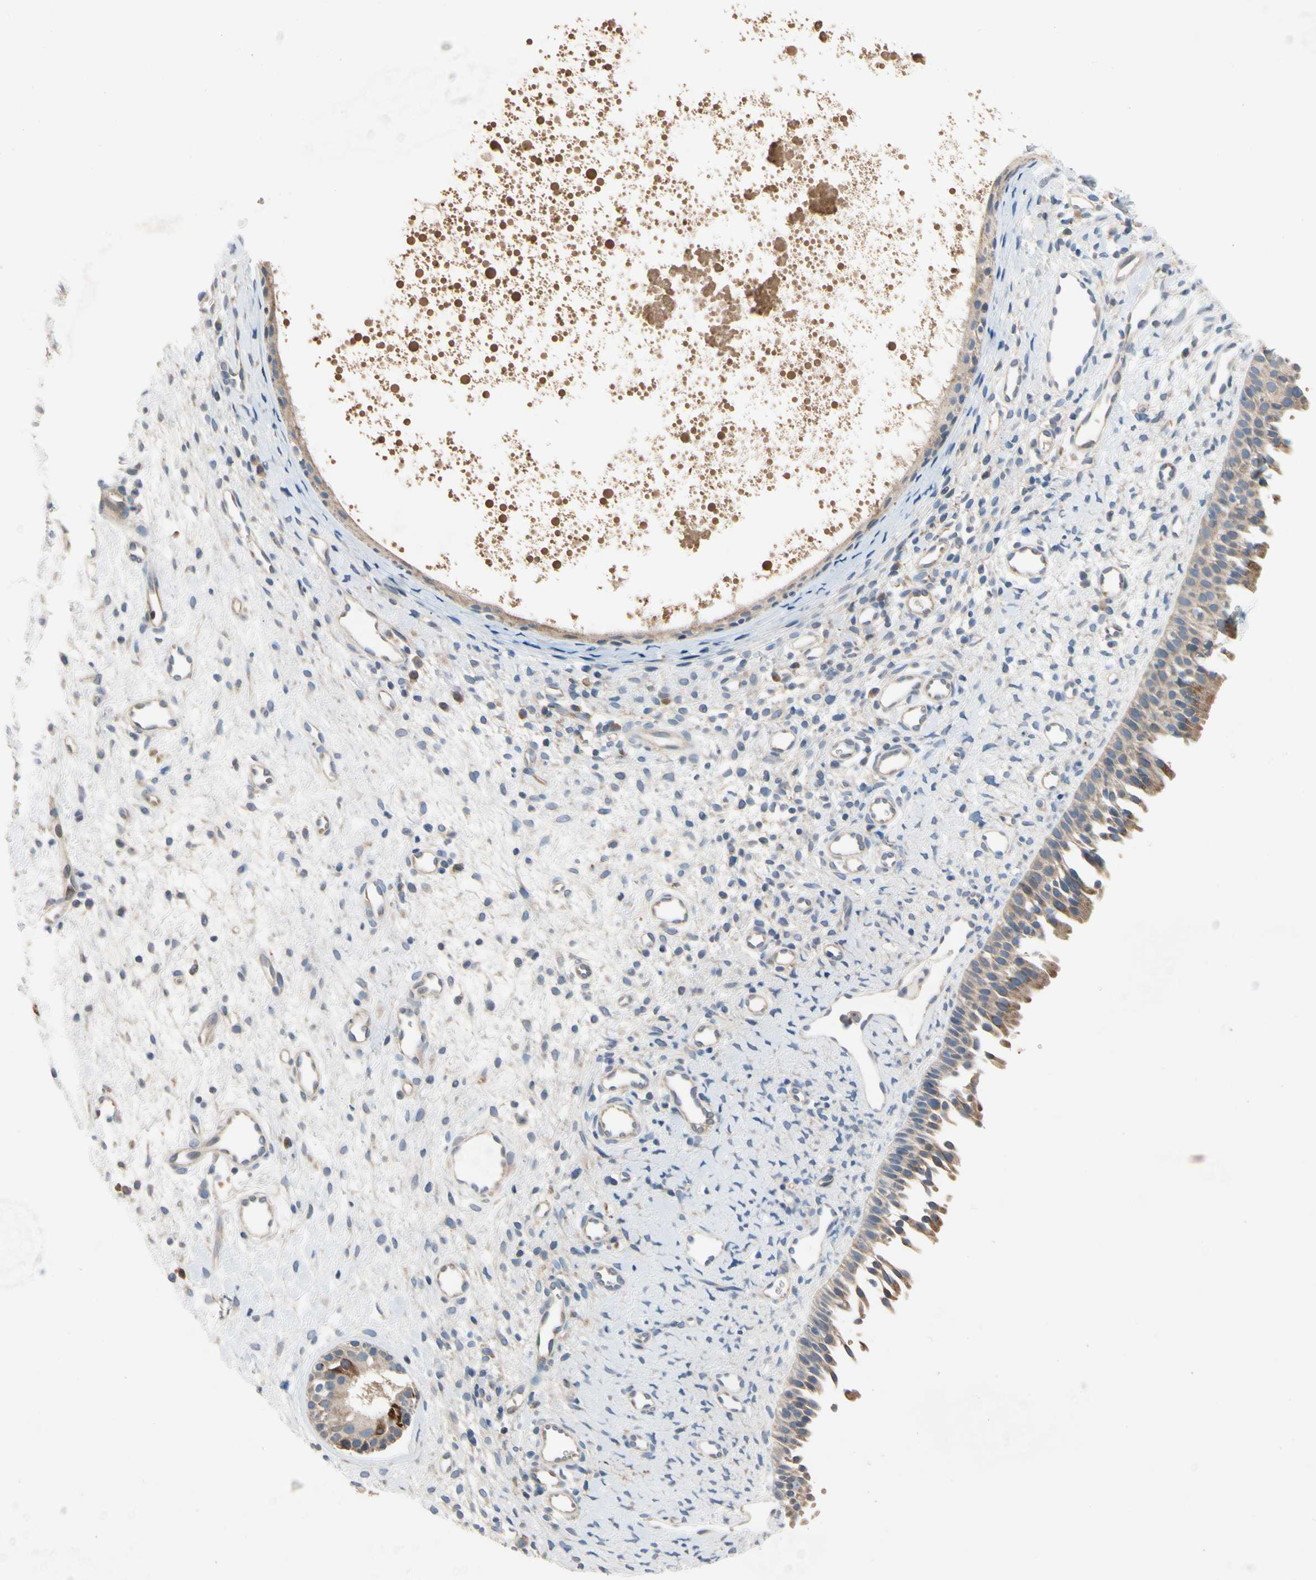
{"staining": {"intensity": "moderate", "quantity": "25%-75%", "location": "cytoplasmic/membranous"}, "tissue": "nasopharynx", "cell_type": "Respiratory epithelial cells", "image_type": "normal", "snomed": [{"axis": "morphology", "description": "Normal tissue, NOS"}, {"axis": "topography", "description": "Nasopharynx"}], "caption": "A high-resolution micrograph shows immunohistochemistry (IHC) staining of normal nasopharynx, which shows moderate cytoplasmic/membranous expression in about 25%-75% of respiratory epithelial cells. (DAB = brown stain, brightfield microscopy at high magnification).", "gene": "KLHDC8B", "patient": {"sex": "male", "age": 22}}